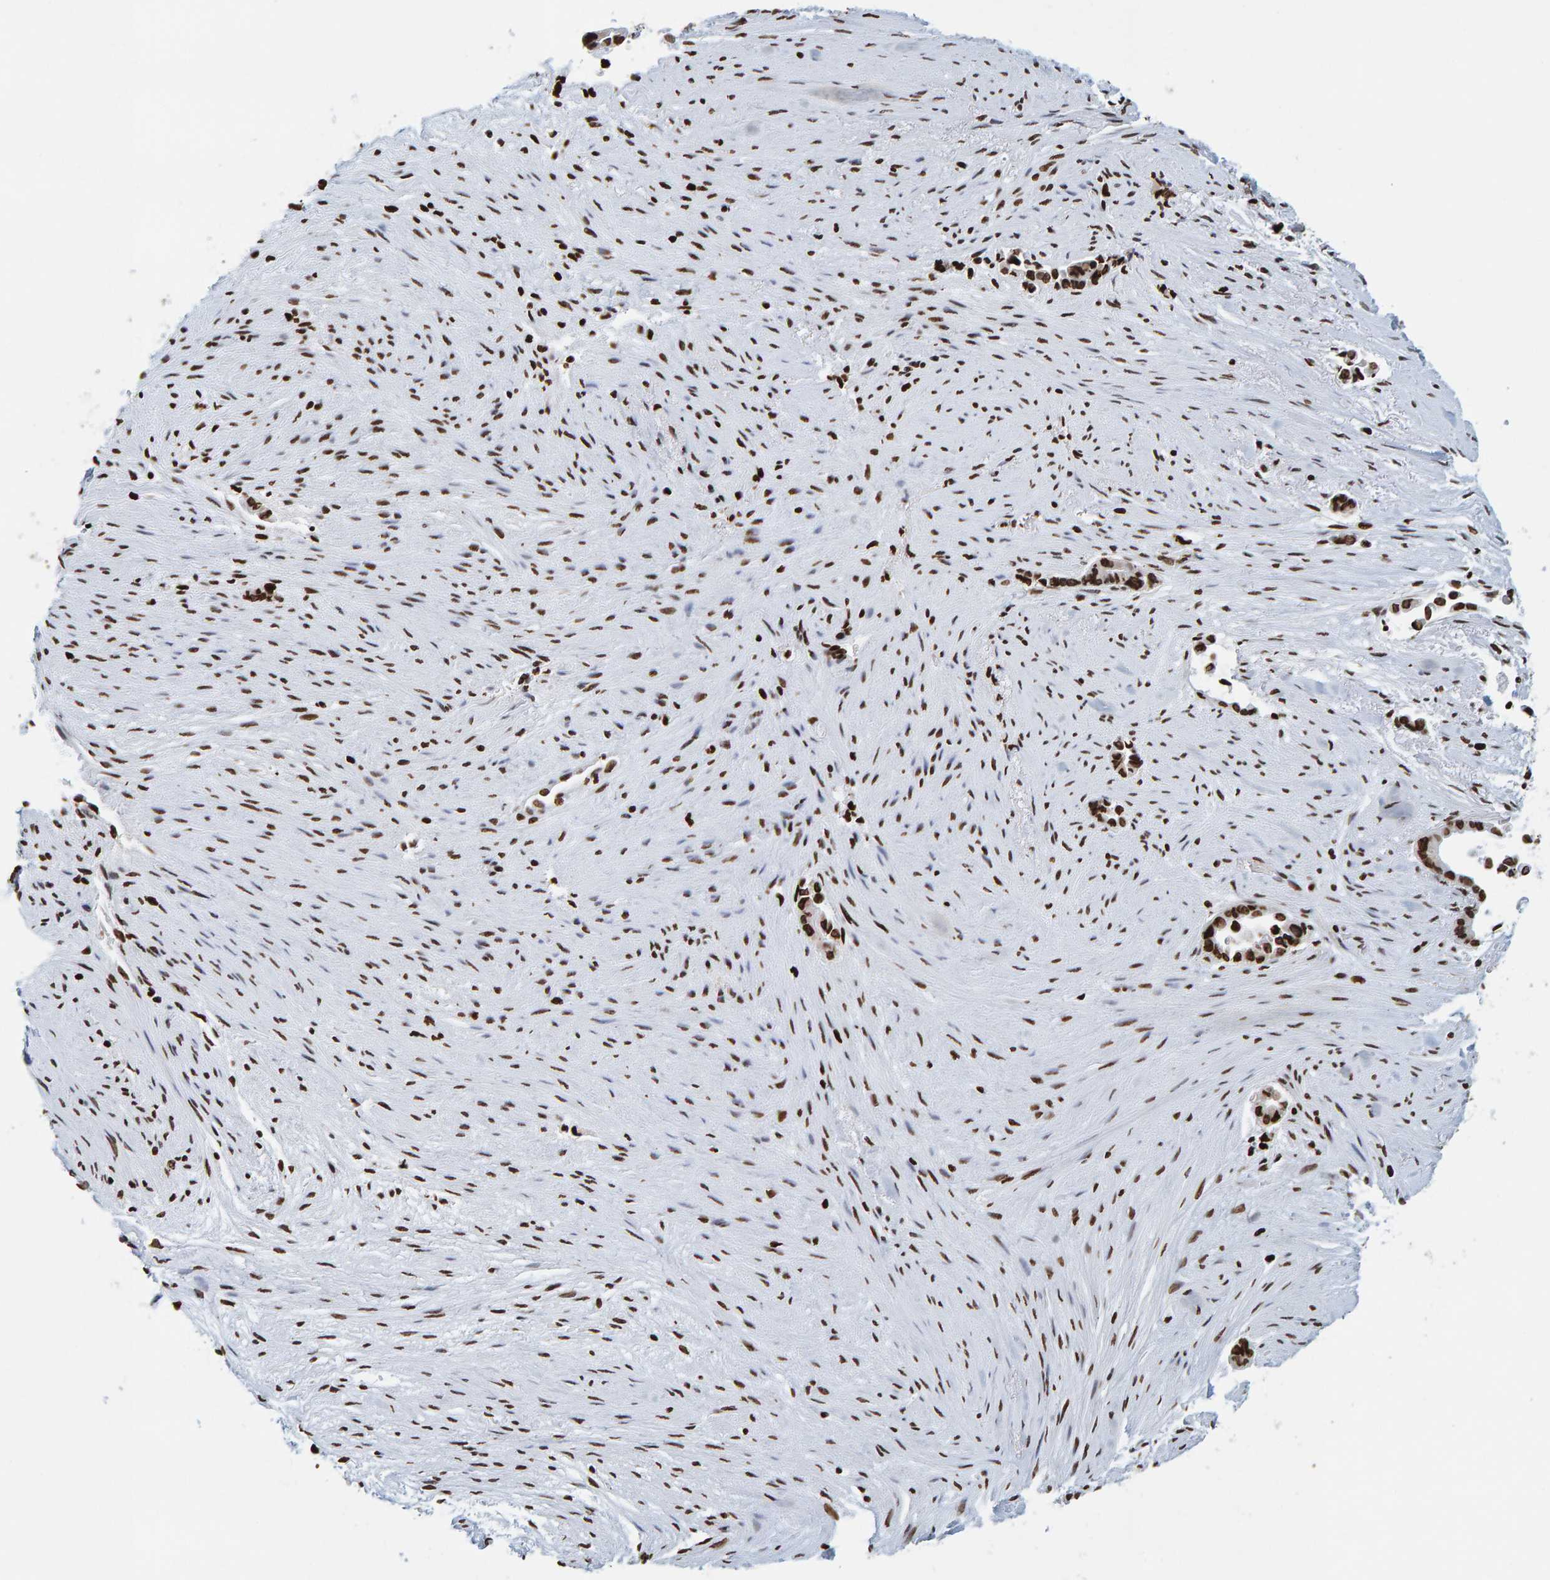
{"staining": {"intensity": "strong", "quantity": ">75%", "location": "nuclear"}, "tissue": "liver cancer", "cell_type": "Tumor cells", "image_type": "cancer", "snomed": [{"axis": "morphology", "description": "Cholangiocarcinoma"}, {"axis": "topography", "description": "Liver"}], "caption": "An immunohistochemistry (IHC) micrograph of tumor tissue is shown. Protein staining in brown highlights strong nuclear positivity in liver cholangiocarcinoma within tumor cells.", "gene": "BRF2", "patient": {"sex": "female", "age": 55}}